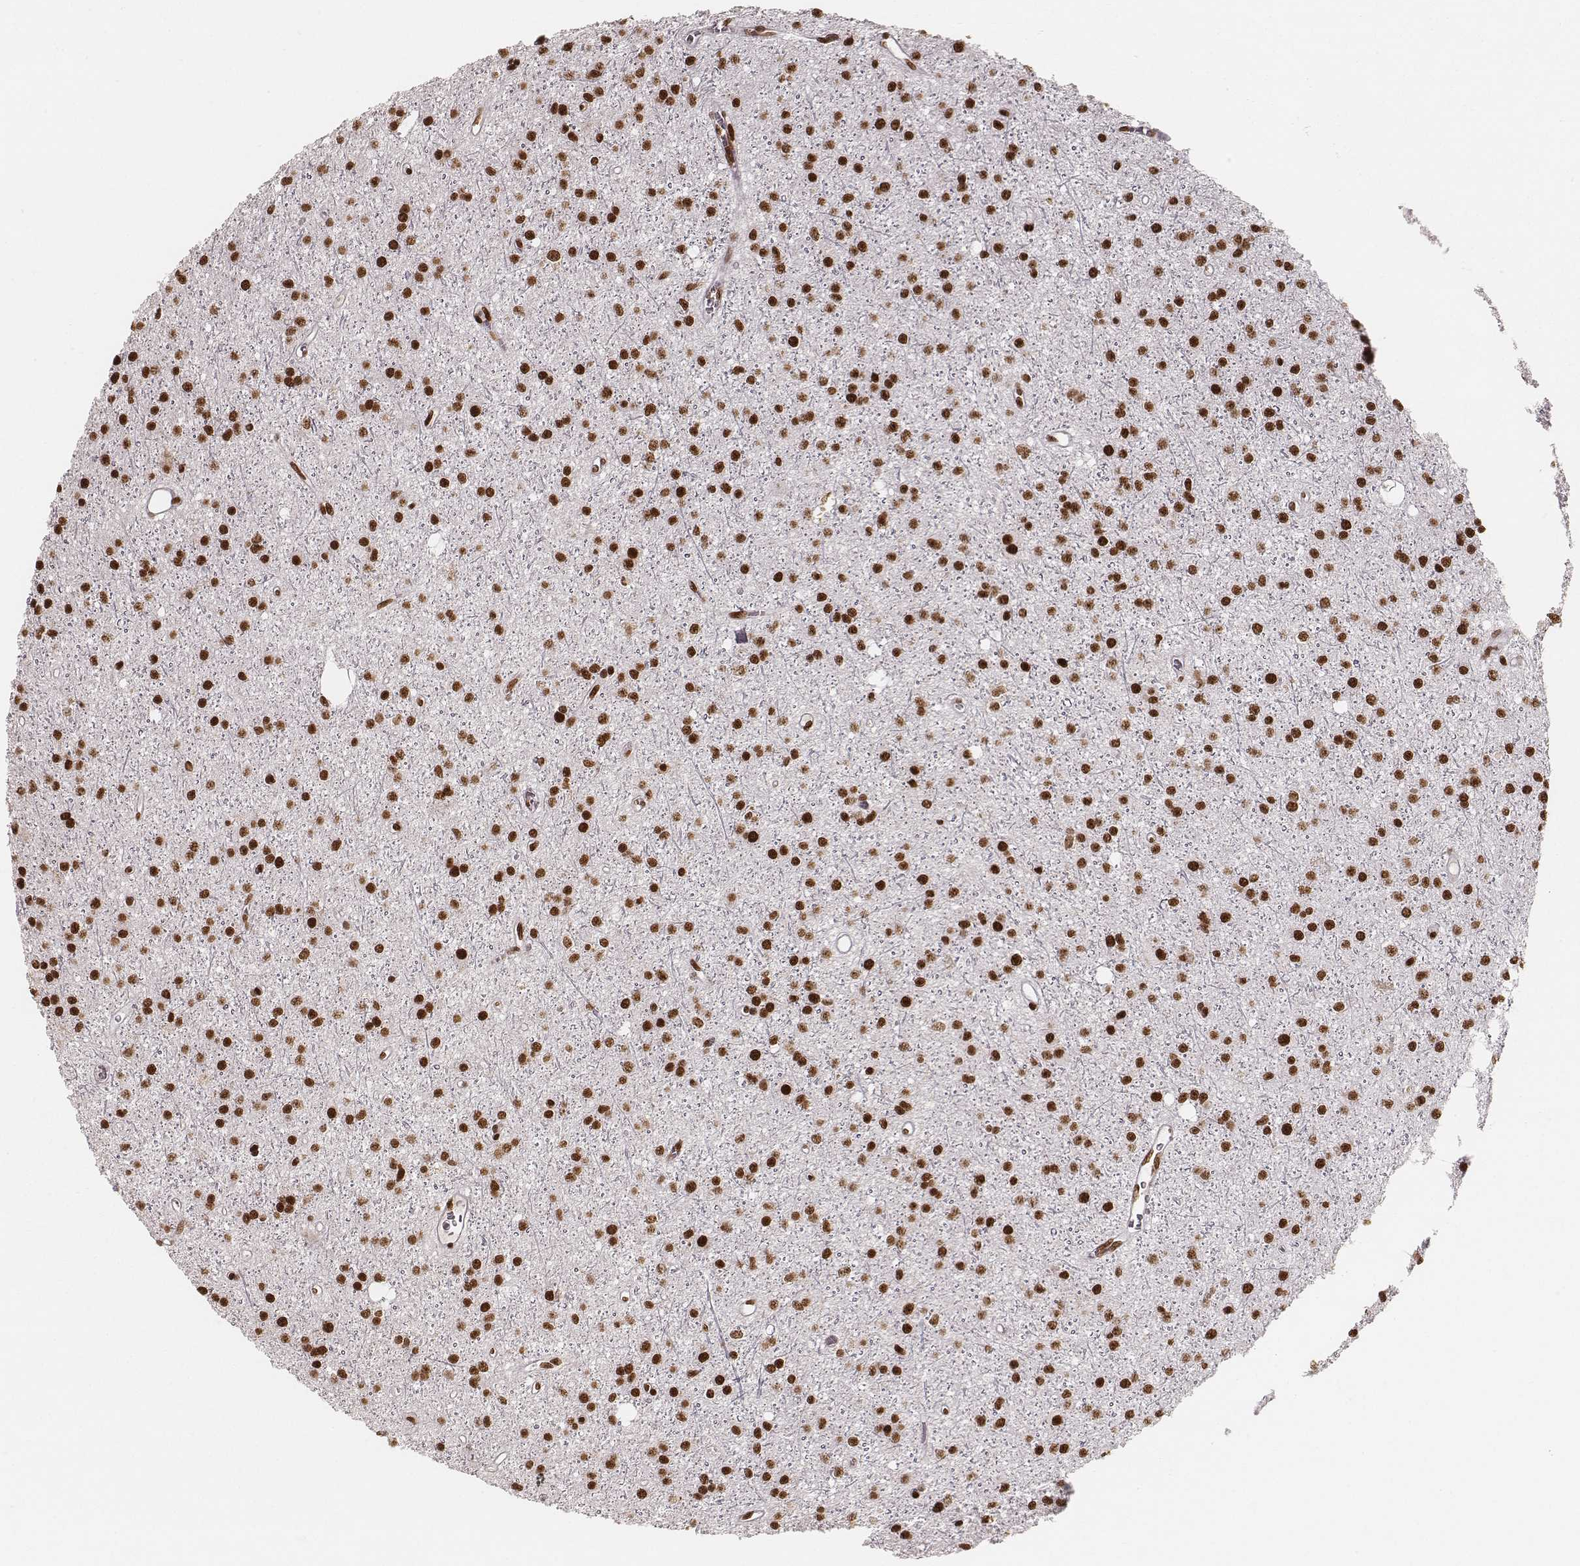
{"staining": {"intensity": "strong", "quantity": ">75%", "location": "nuclear"}, "tissue": "glioma", "cell_type": "Tumor cells", "image_type": "cancer", "snomed": [{"axis": "morphology", "description": "Glioma, malignant, Low grade"}, {"axis": "topography", "description": "Brain"}], "caption": "Immunohistochemistry (IHC) staining of glioma, which shows high levels of strong nuclear positivity in approximately >75% of tumor cells indicating strong nuclear protein expression. The staining was performed using DAB (3,3'-diaminobenzidine) (brown) for protein detection and nuclei were counterstained in hematoxylin (blue).", "gene": "PARP1", "patient": {"sex": "male", "age": 27}}